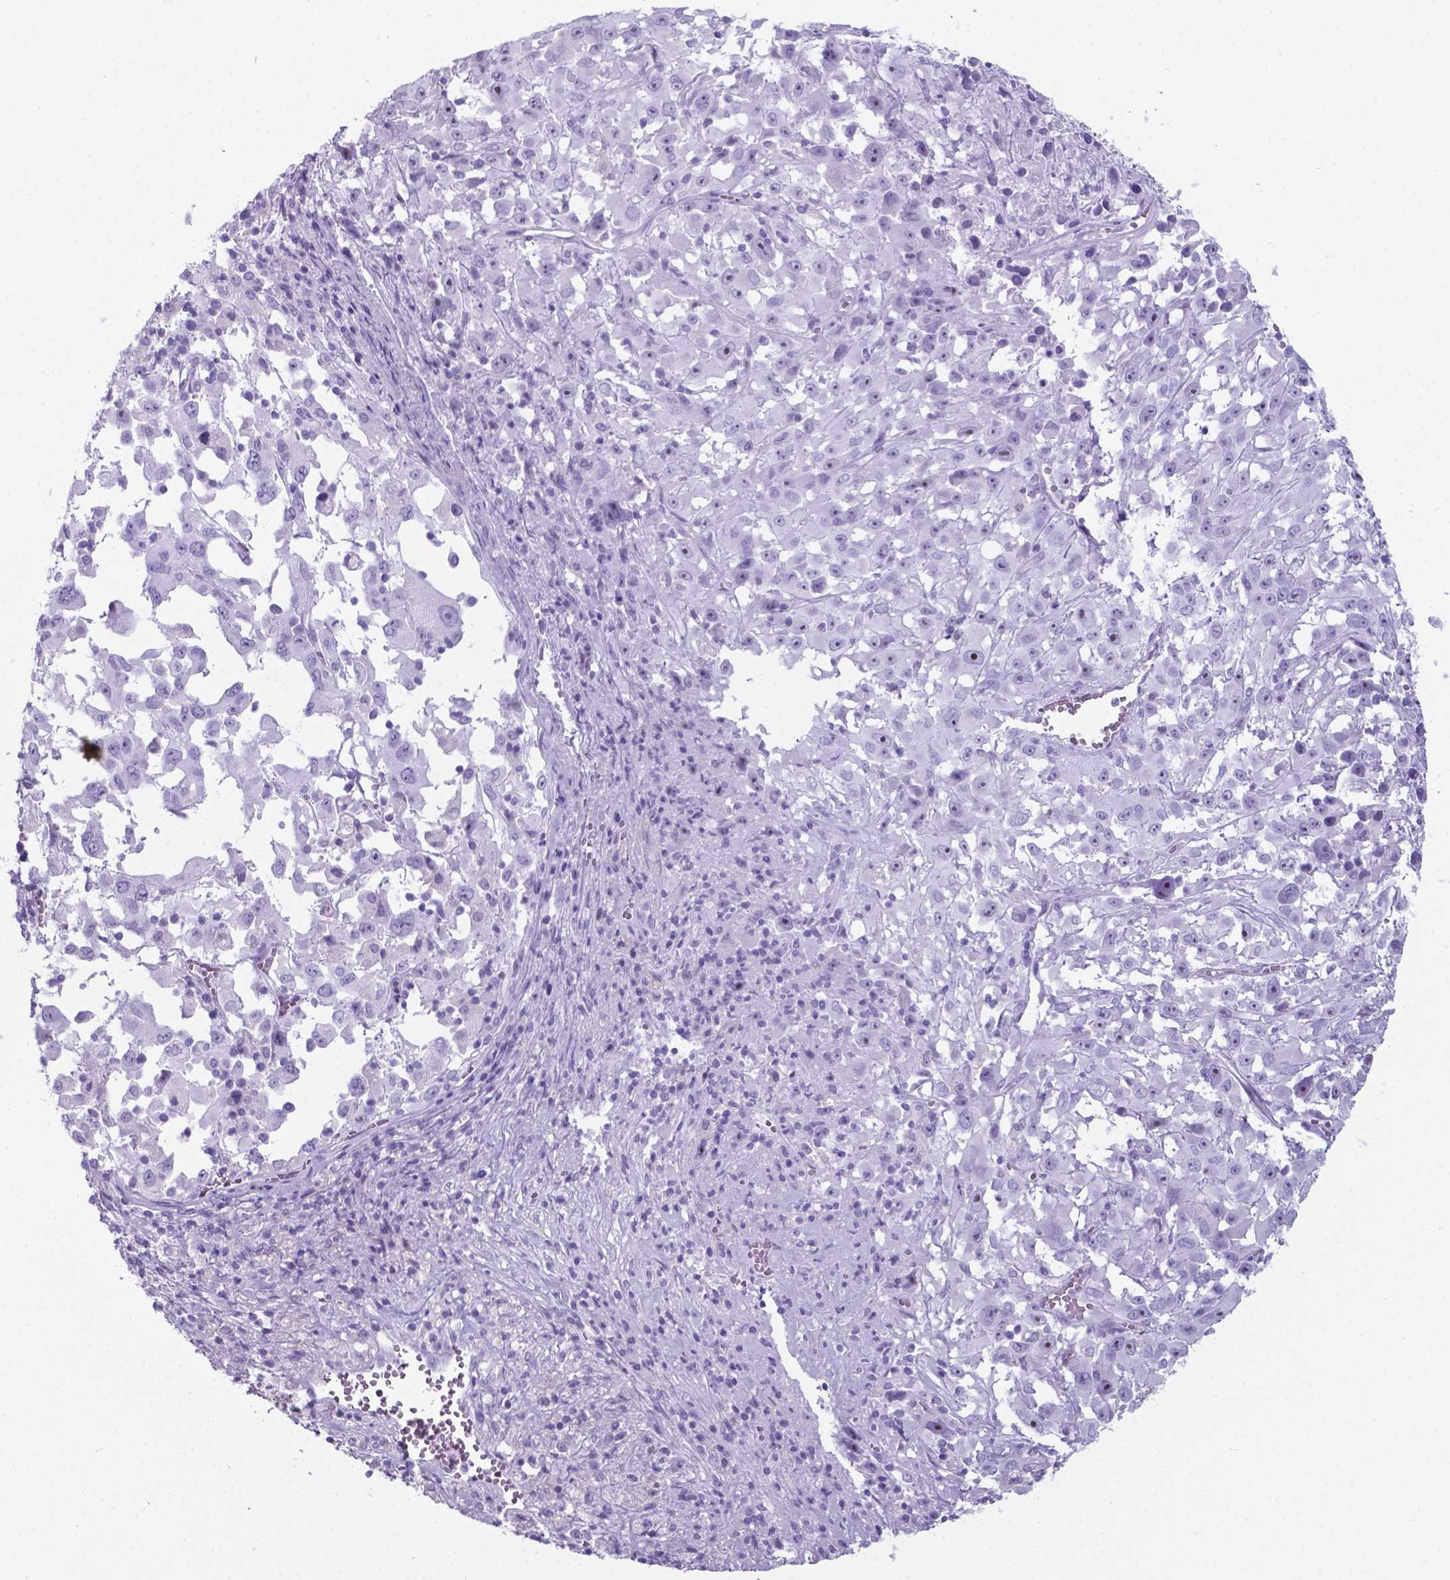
{"staining": {"intensity": "negative", "quantity": "none", "location": "none"}, "tissue": "melanoma", "cell_type": "Tumor cells", "image_type": "cancer", "snomed": [{"axis": "morphology", "description": "Malignant melanoma, Metastatic site"}, {"axis": "topography", "description": "Soft tissue"}], "caption": "This is a photomicrograph of immunohistochemistry staining of melanoma, which shows no staining in tumor cells.", "gene": "AP5B1", "patient": {"sex": "male", "age": 50}}